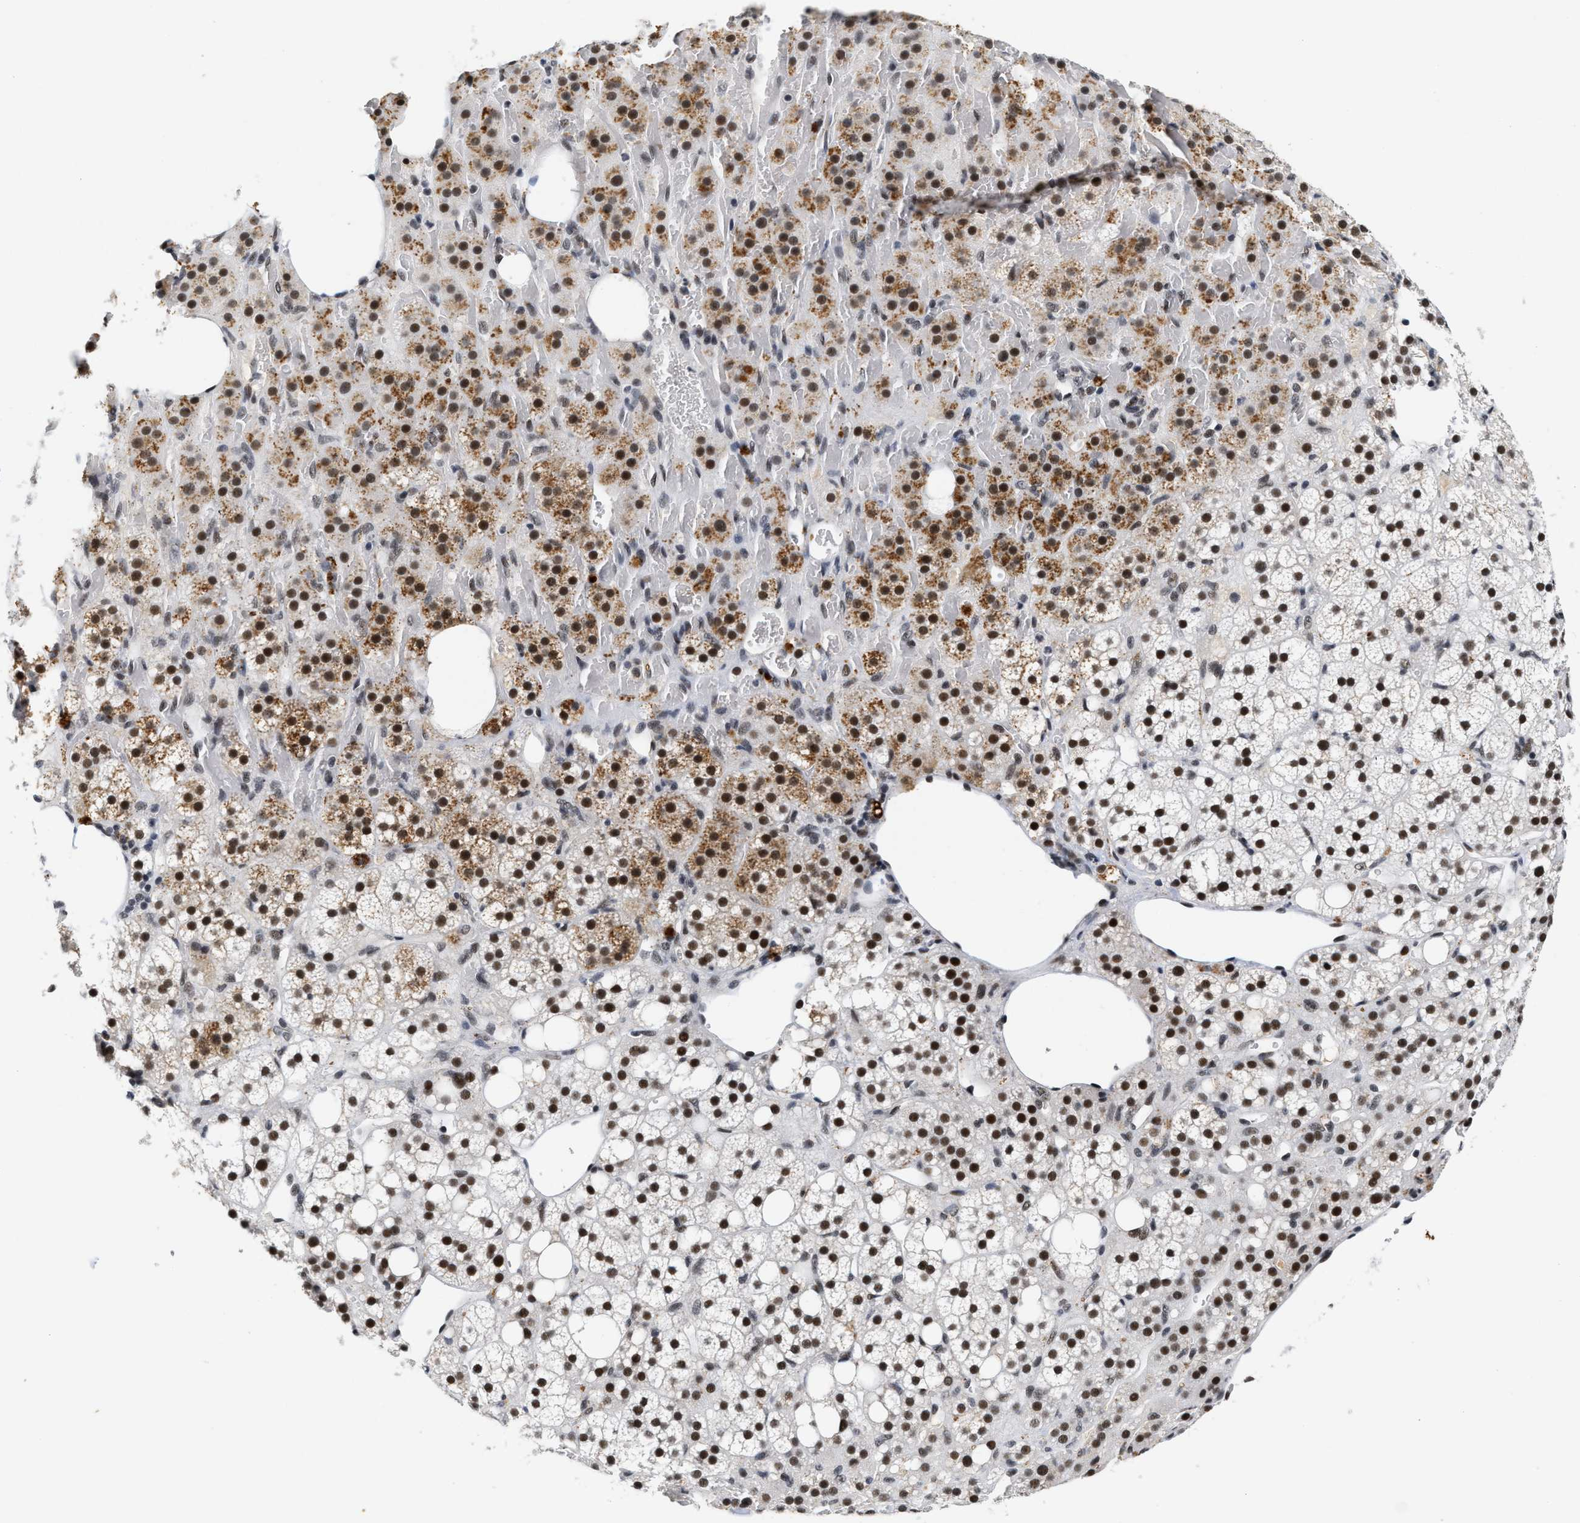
{"staining": {"intensity": "strong", "quantity": ">75%", "location": "cytoplasmic/membranous,nuclear"}, "tissue": "adrenal gland", "cell_type": "Glandular cells", "image_type": "normal", "snomed": [{"axis": "morphology", "description": "Normal tissue, NOS"}, {"axis": "topography", "description": "Adrenal gland"}], "caption": "An immunohistochemistry histopathology image of benign tissue is shown. Protein staining in brown labels strong cytoplasmic/membranous,nuclear positivity in adrenal gland within glandular cells. The protein of interest is shown in brown color, while the nuclei are stained blue.", "gene": "INIP", "patient": {"sex": "female", "age": 59}}